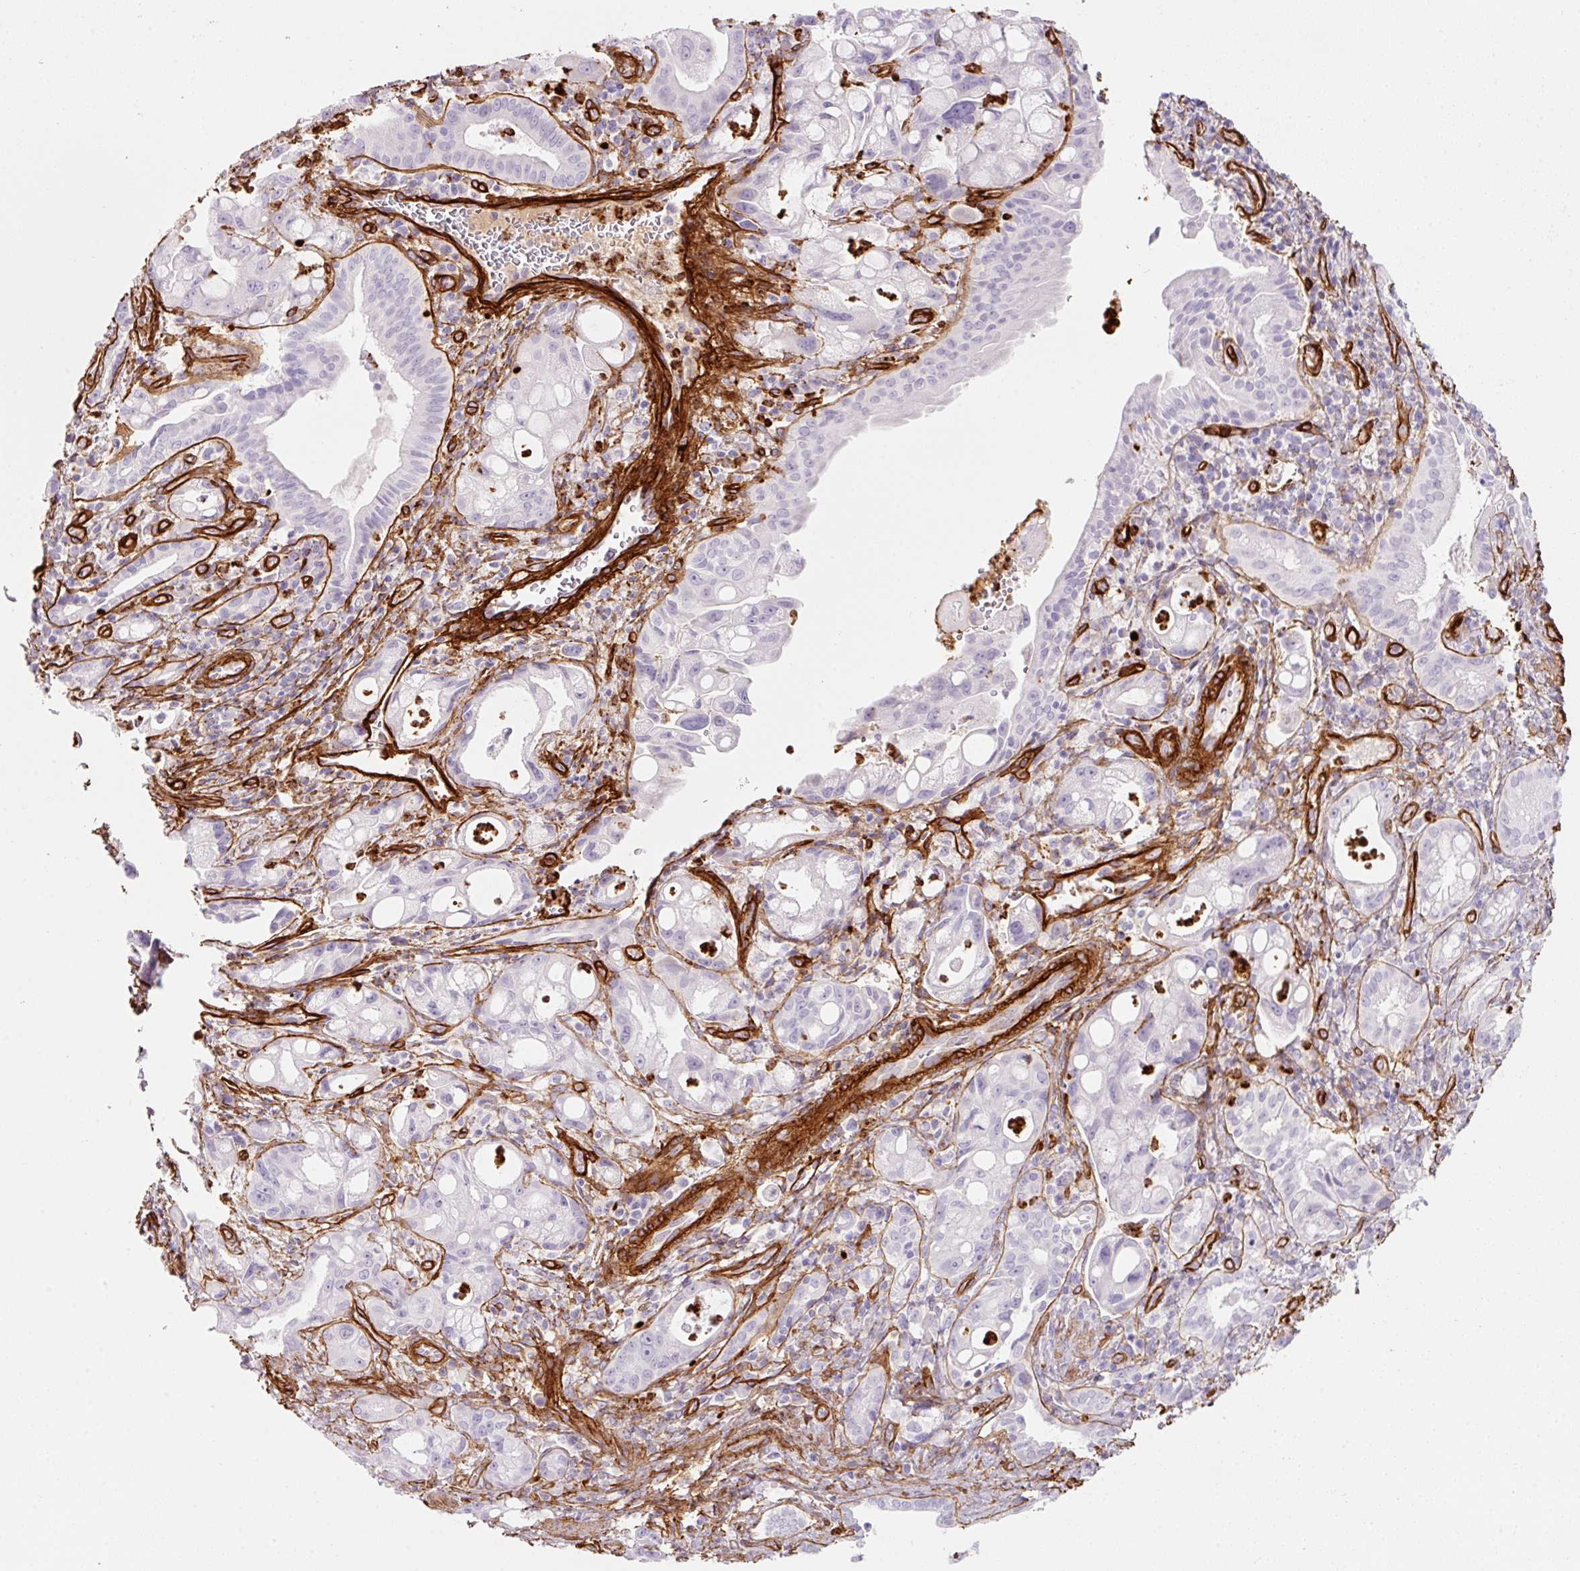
{"staining": {"intensity": "negative", "quantity": "none", "location": "none"}, "tissue": "pancreatic cancer", "cell_type": "Tumor cells", "image_type": "cancer", "snomed": [{"axis": "morphology", "description": "Adenocarcinoma, NOS"}, {"axis": "topography", "description": "Pancreas"}], "caption": "An IHC image of adenocarcinoma (pancreatic) is shown. There is no staining in tumor cells of adenocarcinoma (pancreatic).", "gene": "LOXL4", "patient": {"sex": "male", "age": 68}}